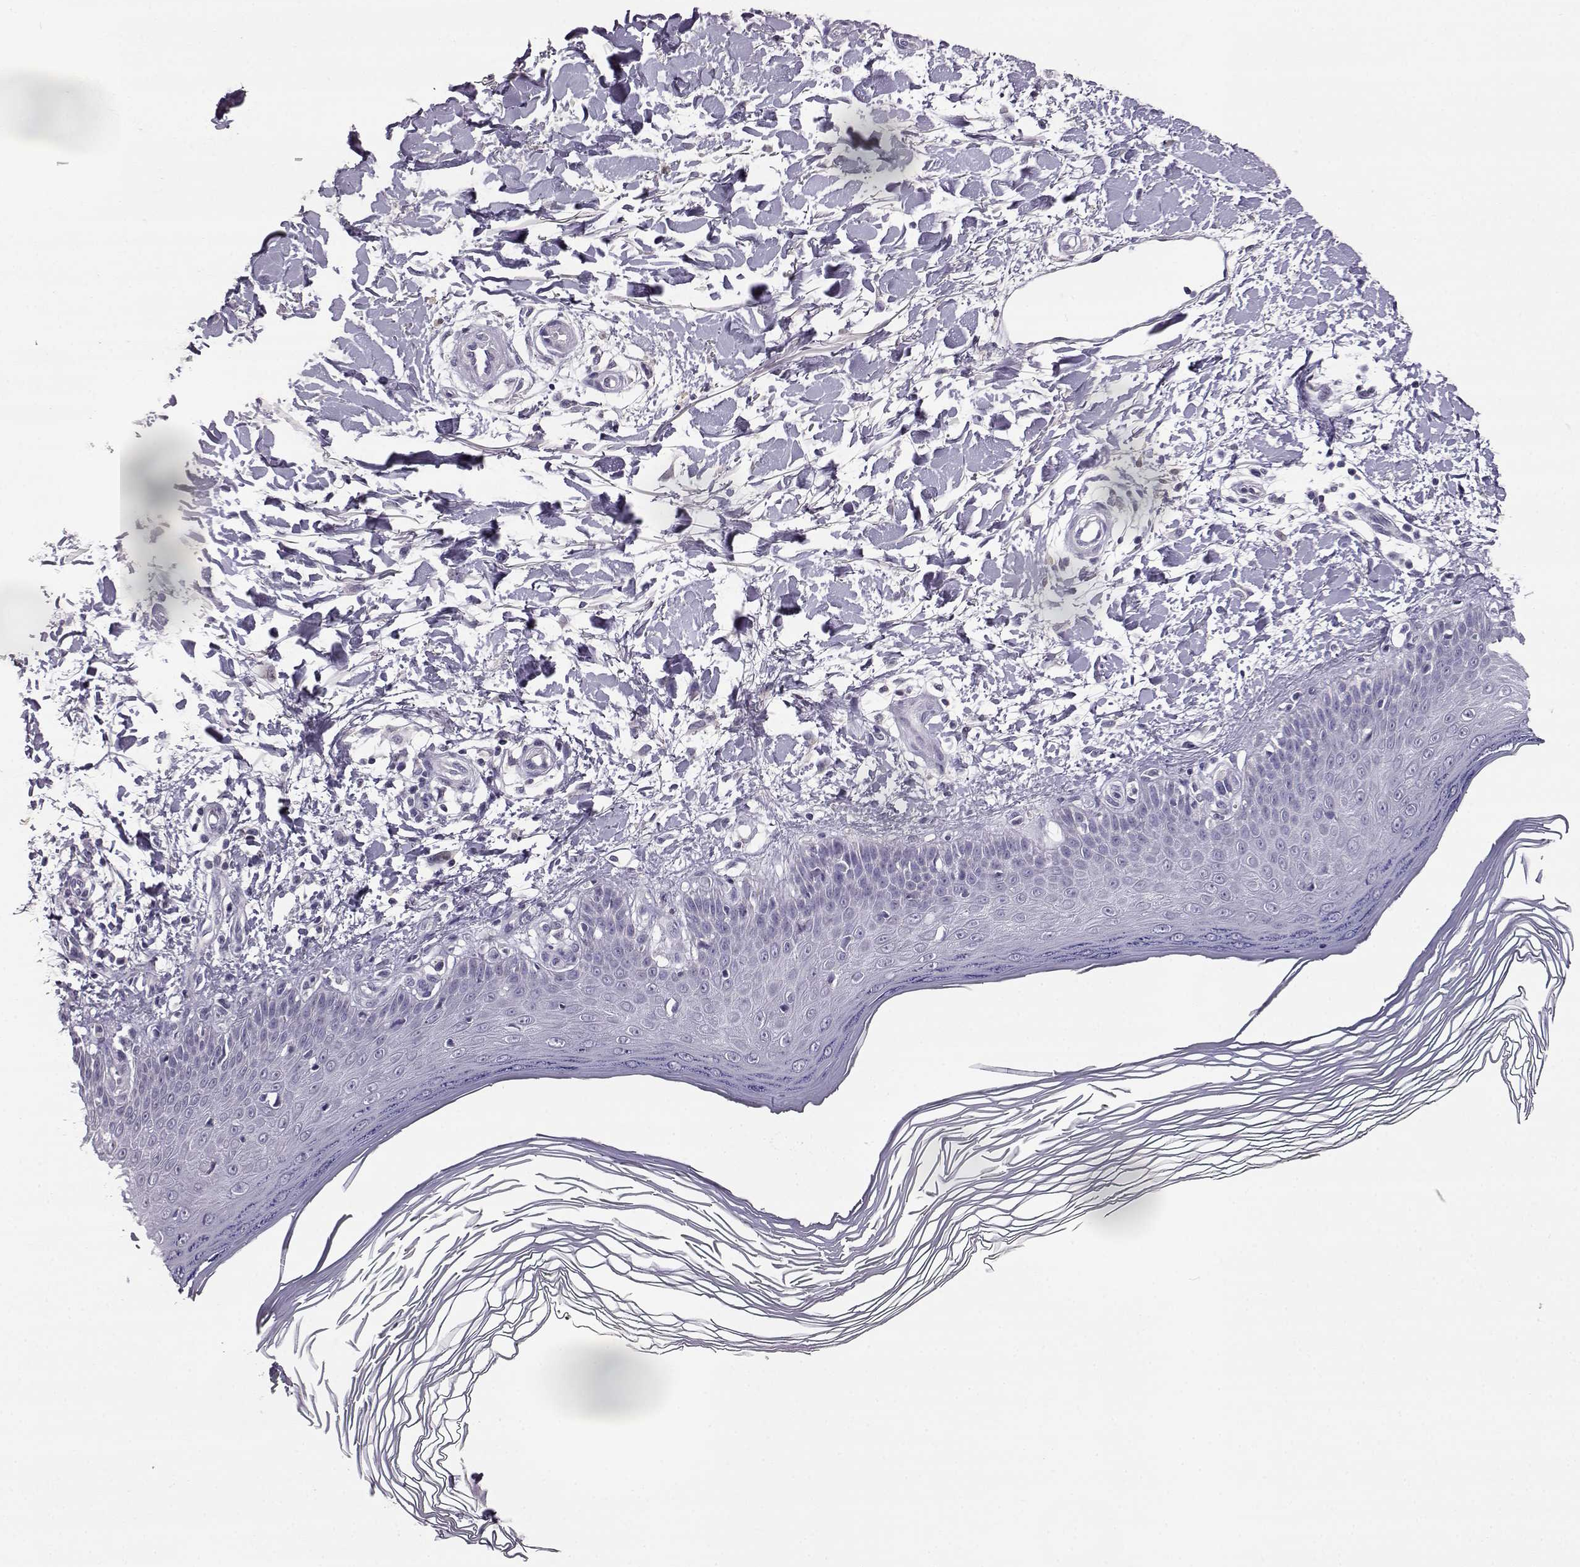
{"staining": {"intensity": "negative", "quantity": "none", "location": "none"}, "tissue": "skin", "cell_type": "Fibroblasts", "image_type": "normal", "snomed": [{"axis": "morphology", "description": "Normal tissue, NOS"}, {"axis": "topography", "description": "Skin"}], "caption": "High magnification brightfield microscopy of benign skin stained with DAB (3,3'-diaminobenzidine) (brown) and counterstained with hematoxylin (blue): fibroblasts show no significant positivity. (Immunohistochemistry, brightfield microscopy, high magnification).", "gene": "AKR1B1", "patient": {"sex": "female", "age": 62}}